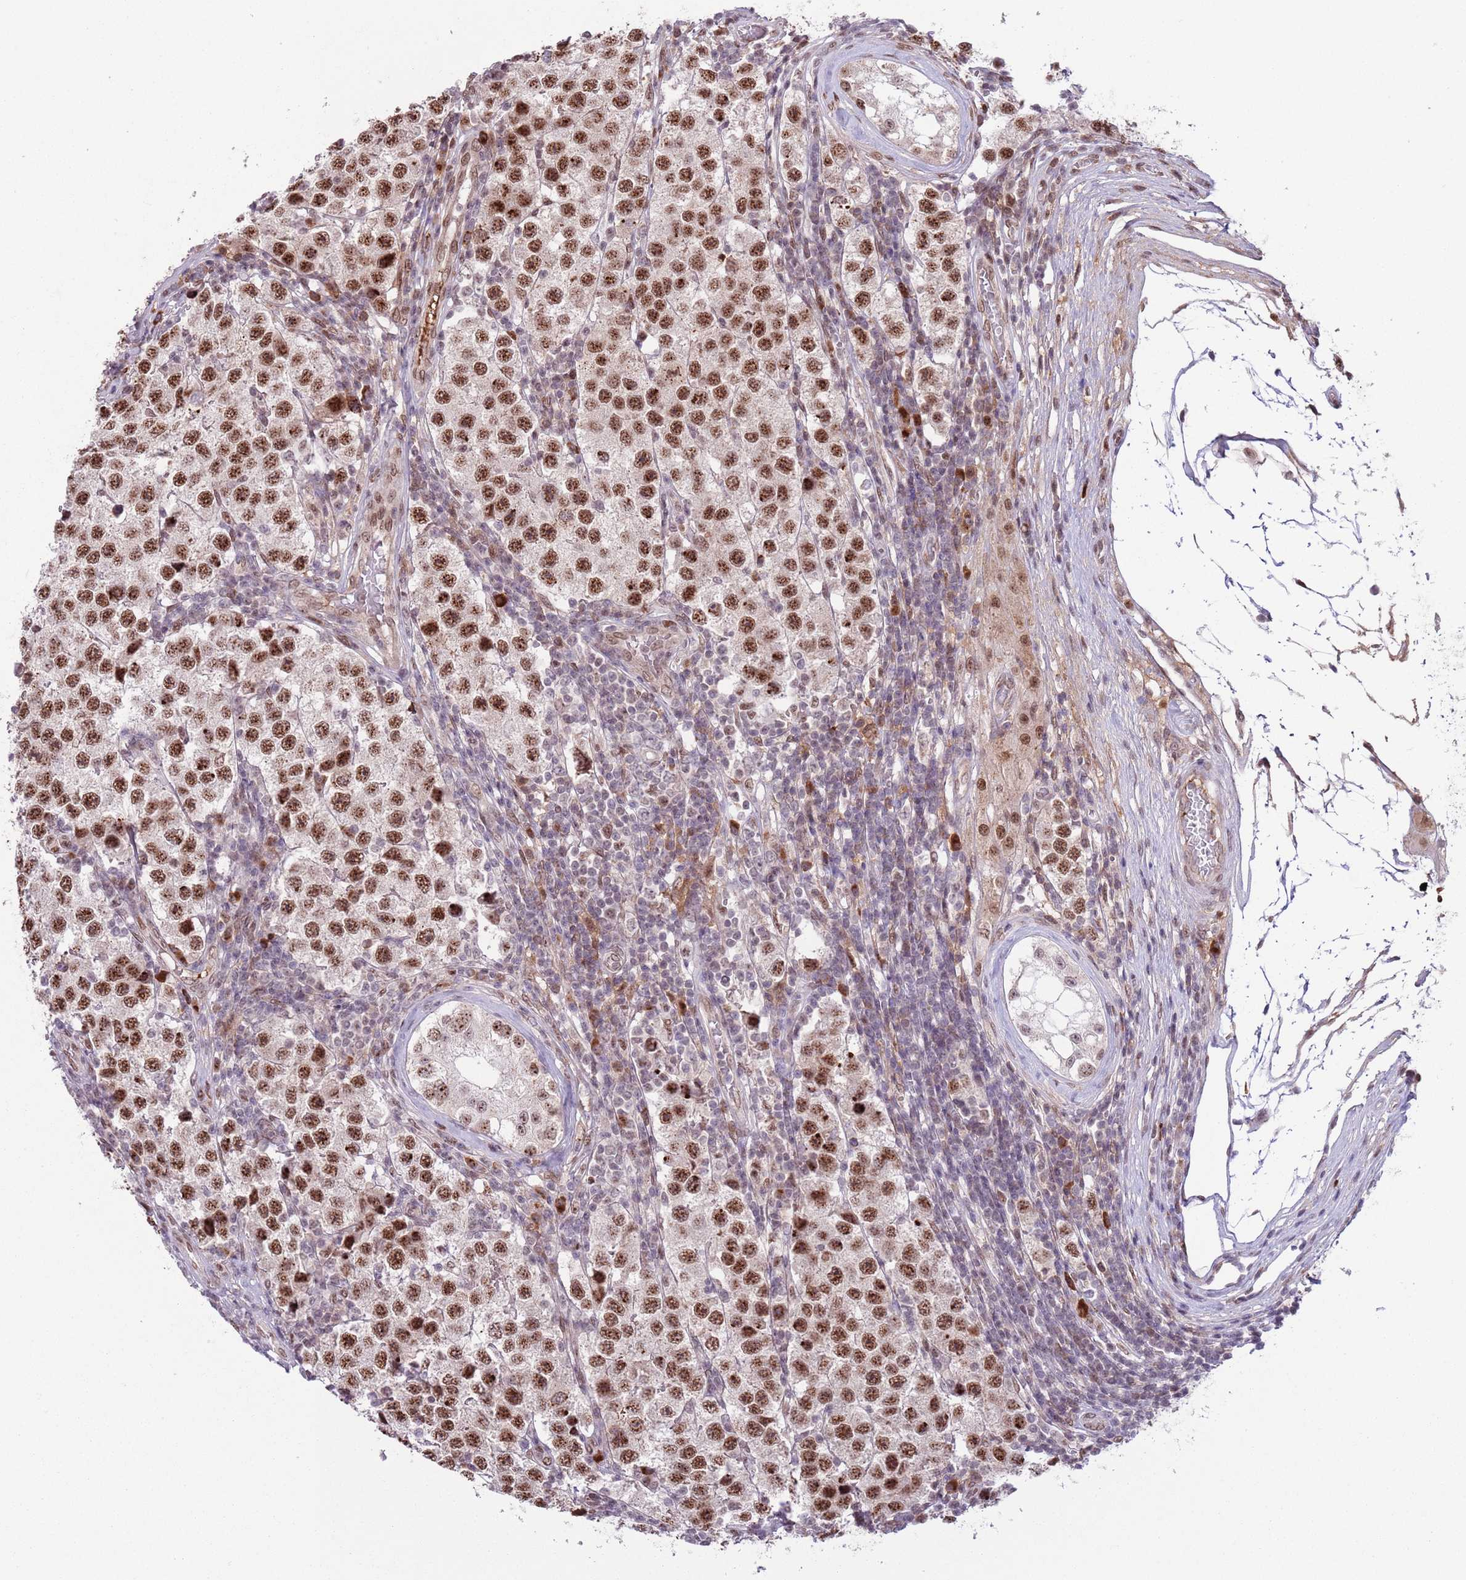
{"staining": {"intensity": "strong", "quantity": ">75%", "location": "nuclear"}, "tissue": "testis cancer", "cell_type": "Tumor cells", "image_type": "cancer", "snomed": [{"axis": "morphology", "description": "Seminoma, NOS"}, {"axis": "topography", "description": "Testis"}], "caption": "Tumor cells display high levels of strong nuclear positivity in about >75% of cells in human testis cancer (seminoma).", "gene": "SIPA1L3", "patient": {"sex": "male", "age": 34}}